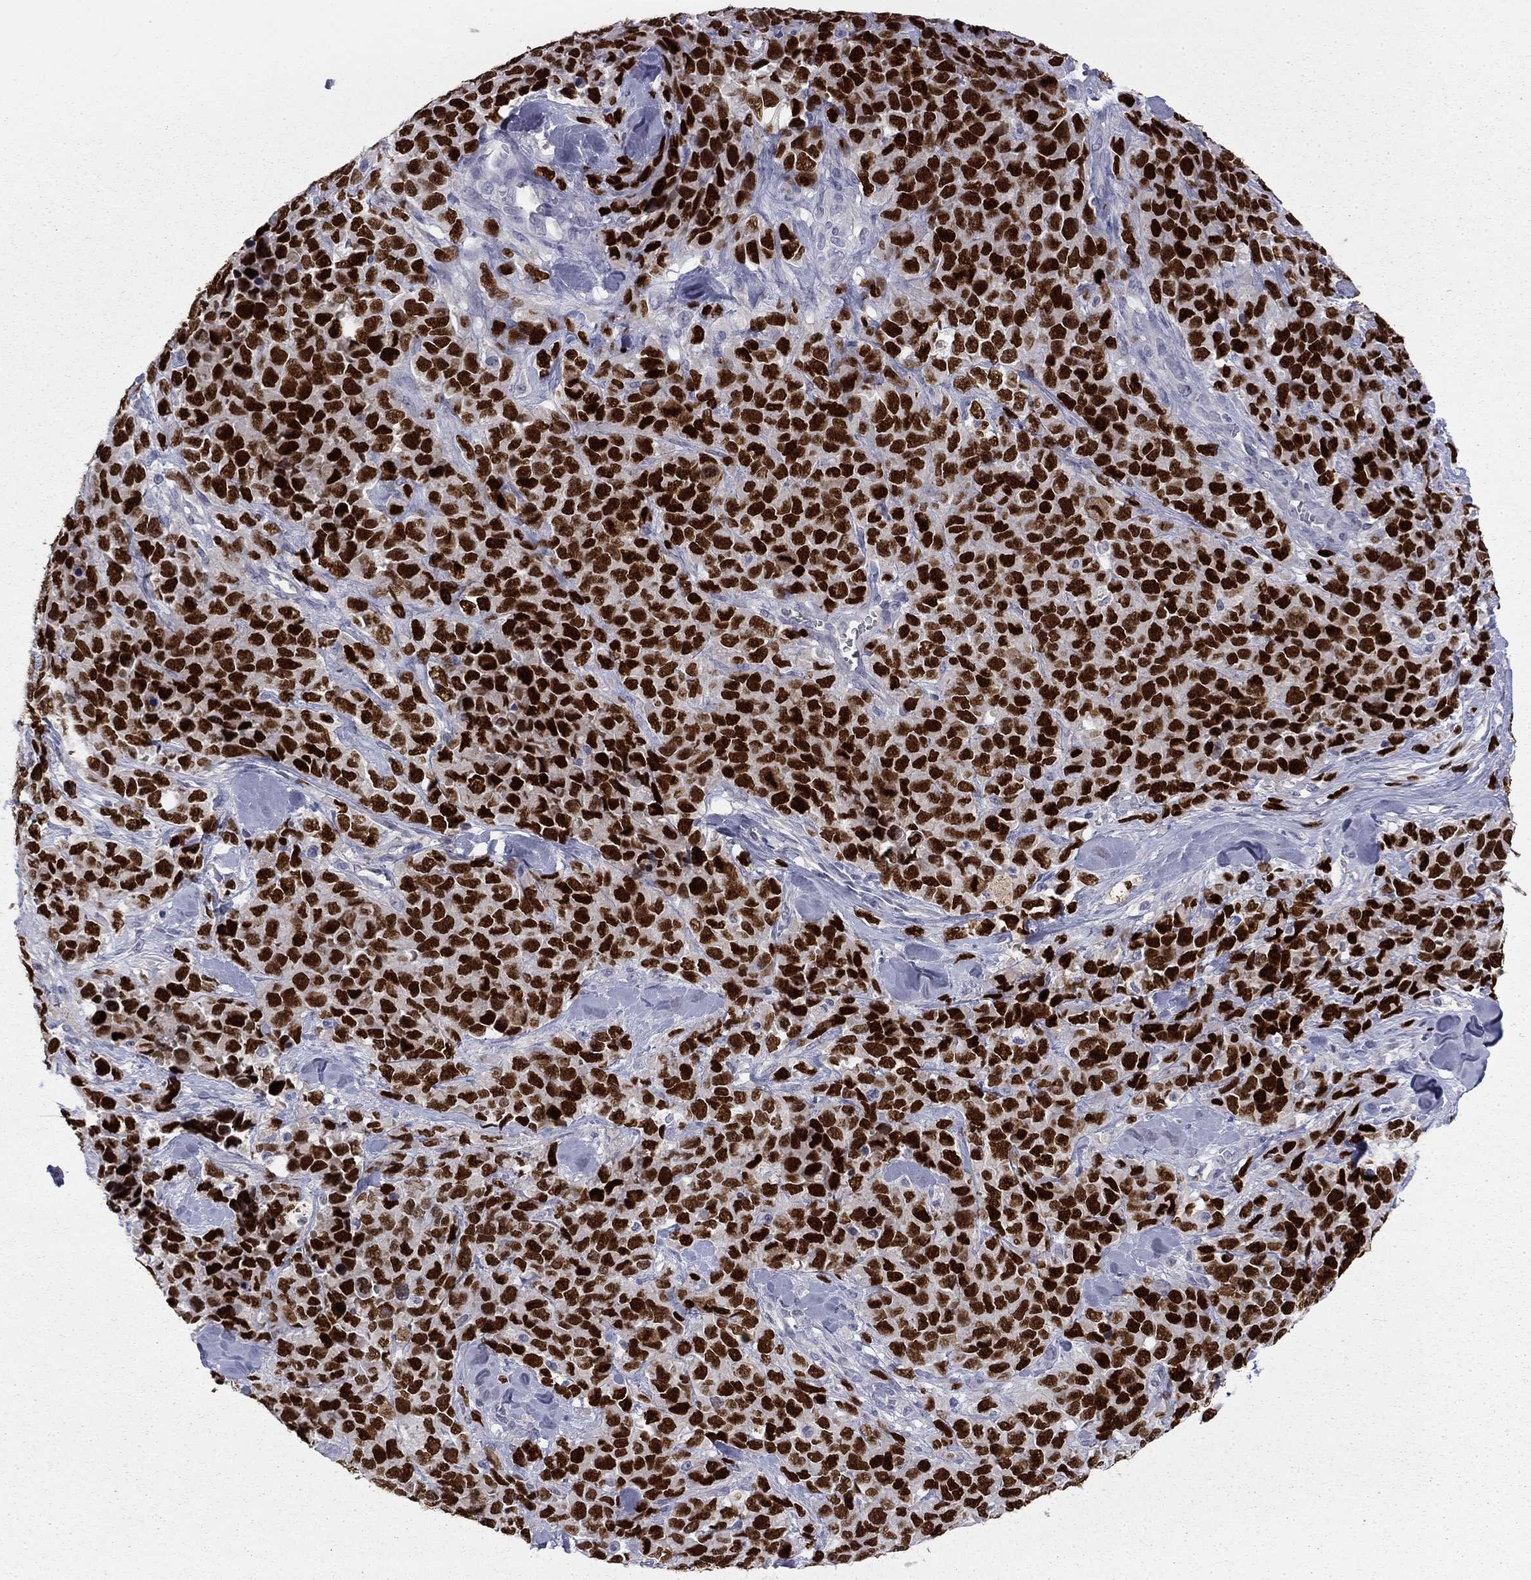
{"staining": {"intensity": "strong", "quantity": ">75%", "location": "nuclear"}, "tissue": "melanoma", "cell_type": "Tumor cells", "image_type": "cancer", "snomed": [{"axis": "morphology", "description": "Malignant melanoma, Metastatic site"}, {"axis": "topography", "description": "Skin"}], "caption": "Protein analysis of malignant melanoma (metastatic site) tissue reveals strong nuclear staining in approximately >75% of tumor cells. (DAB (3,3'-diaminobenzidine) IHC with brightfield microscopy, high magnification).", "gene": "TFAP2B", "patient": {"sex": "male", "age": 84}}